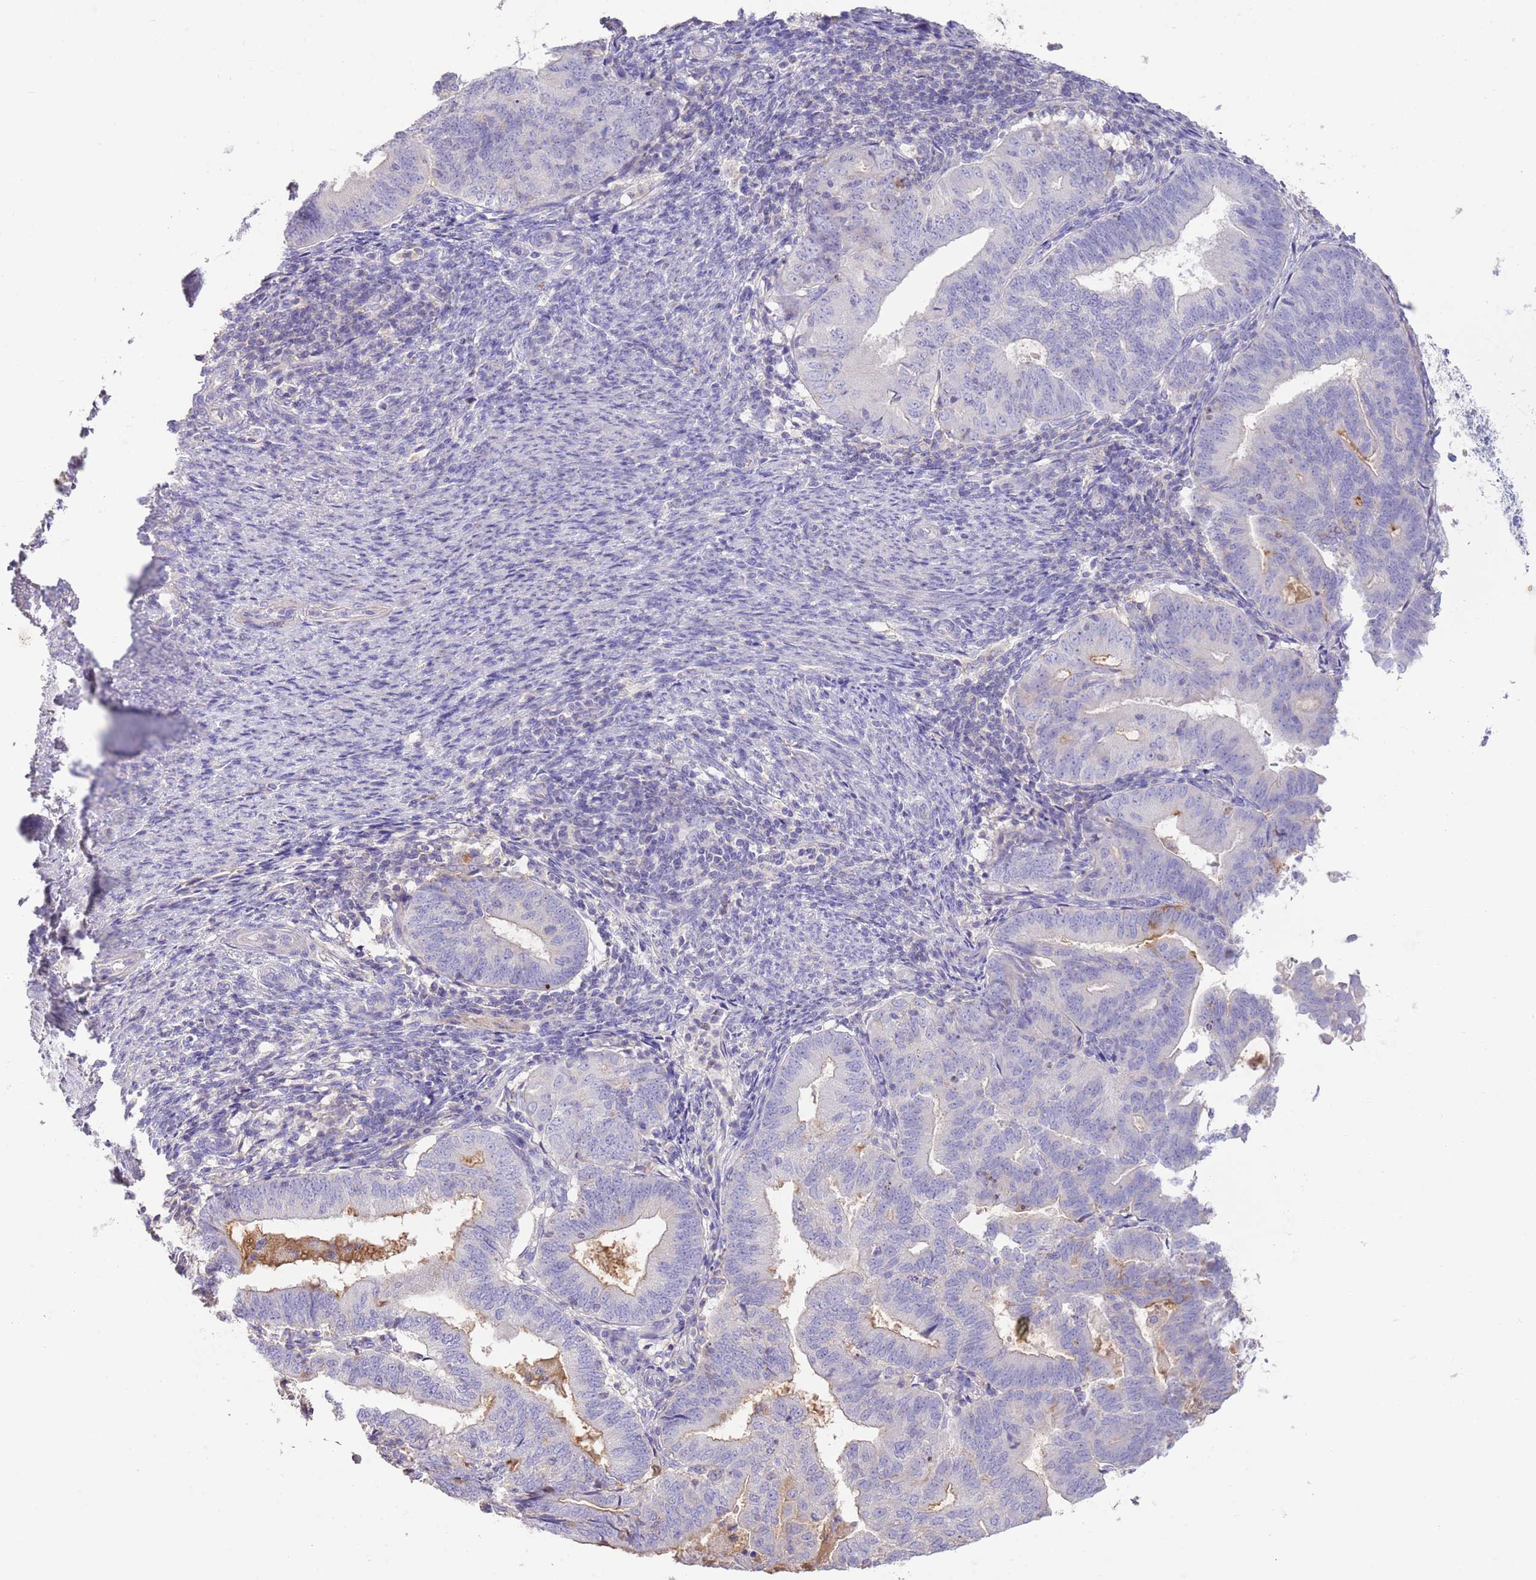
{"staining": {"intensity": "negative", "quantity": "none", "location": "none"}, "tissue": "endometrial cancer", "cell_type": "Tumor cells", "image_type": "cancer", "snomed": [{"axis": "morphology", "description": "Adenocarcinoma, NOS"}, {"axis": "topography", "description": "Endometrium"}], "caption": "Tumor cells are negative for protein expression in human endometrial adenocarcinoma. (Stains: DAB IHC with hematoxylin counter stain, Microscopy: brightfield microscopy at high magnification).", "gene": "SFTPA1", "patient": {"sex": "female", "age": 70}}